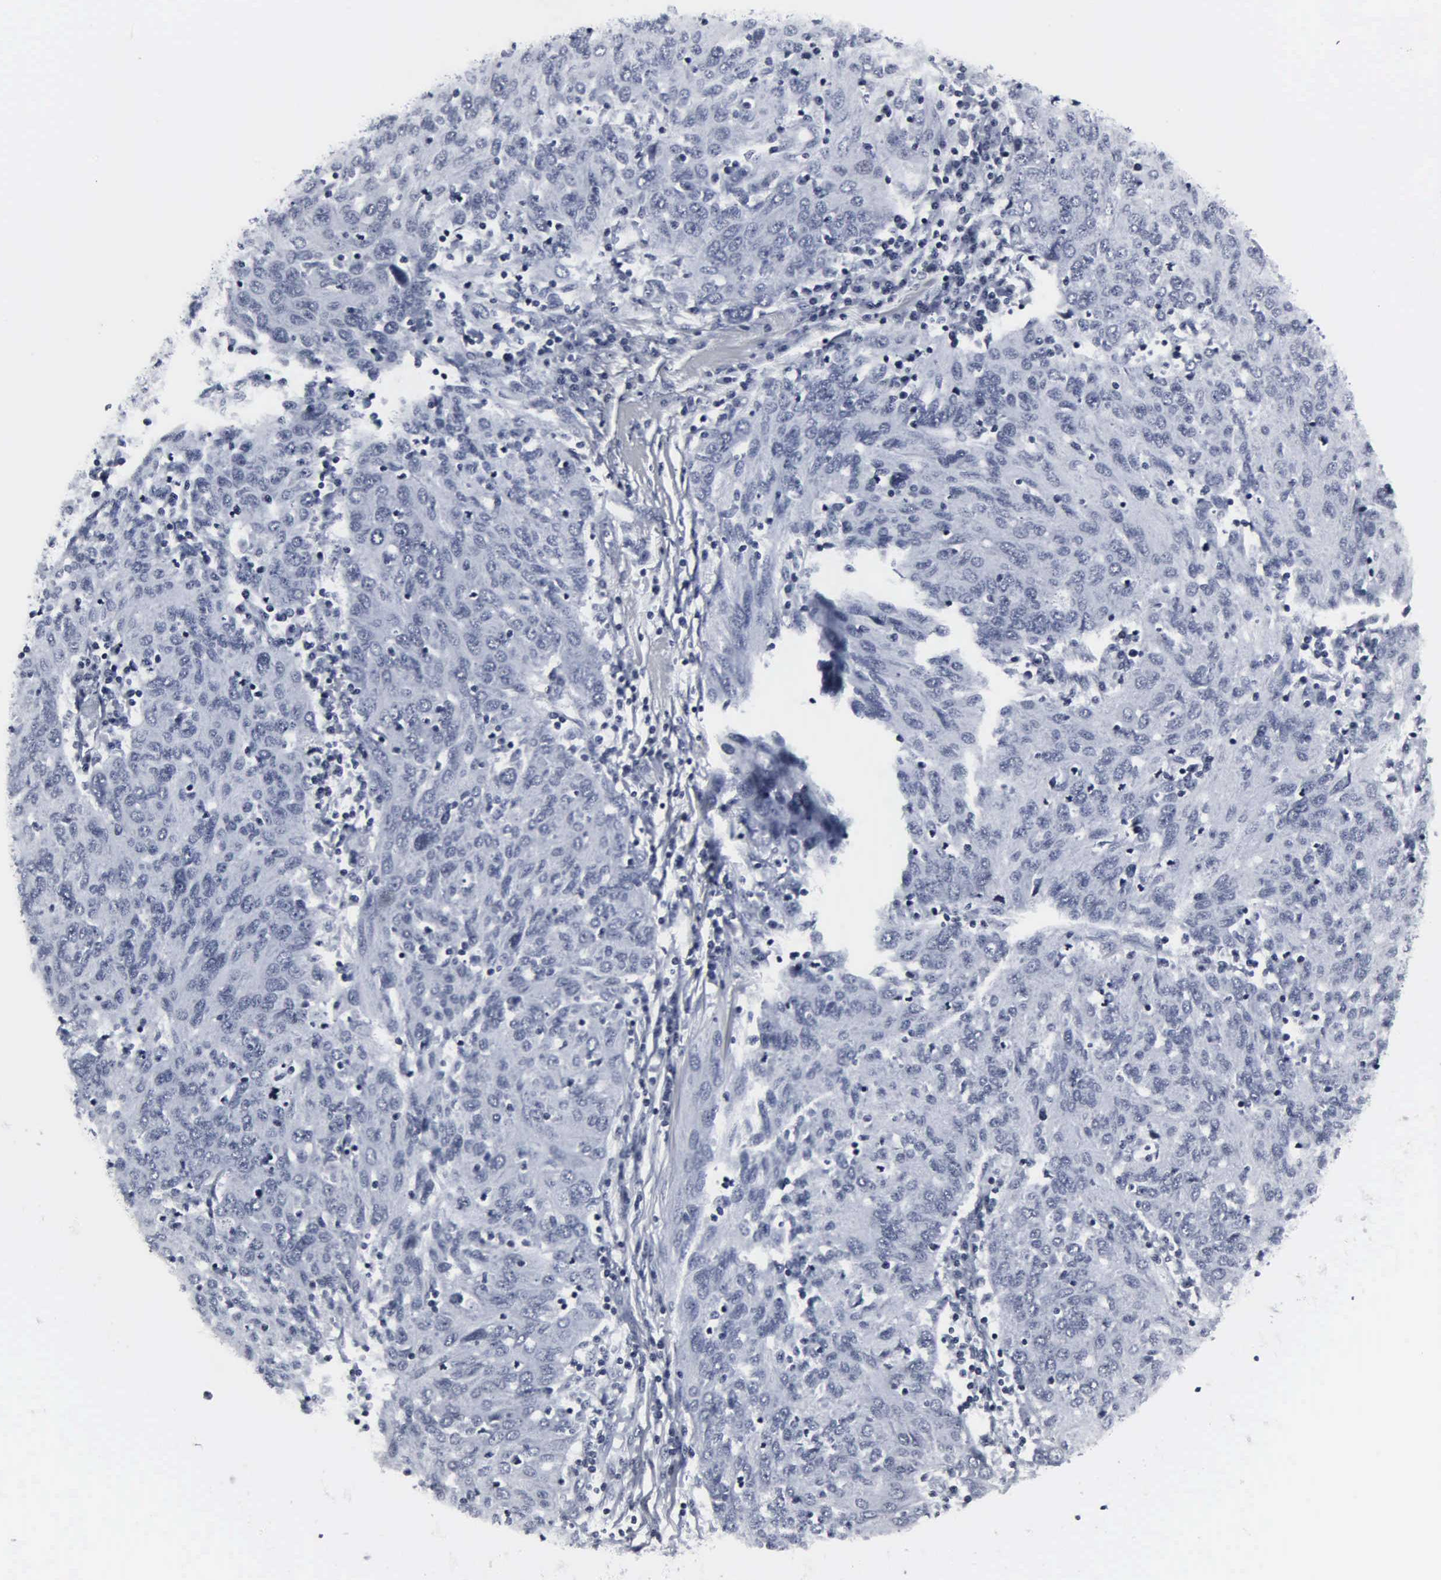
{"staining": {"intensity": "negative", "quantity": "none", "location": "none"}, "tissue": "ovarian cancer", "cell_type": "Tumor cells", "image_type": "cancer", "snomed": [{"axis": "morphology", "description": "Carcinoma, endometroid"}, {"axis": "topography", "description": "Ovary"}], "caption": "An image of ovarian cancer stained for a protein demonstrates no brown staining in tumor cells.", "gene": "DGCR2", "patient": {"sex": "female", "age": 50}}